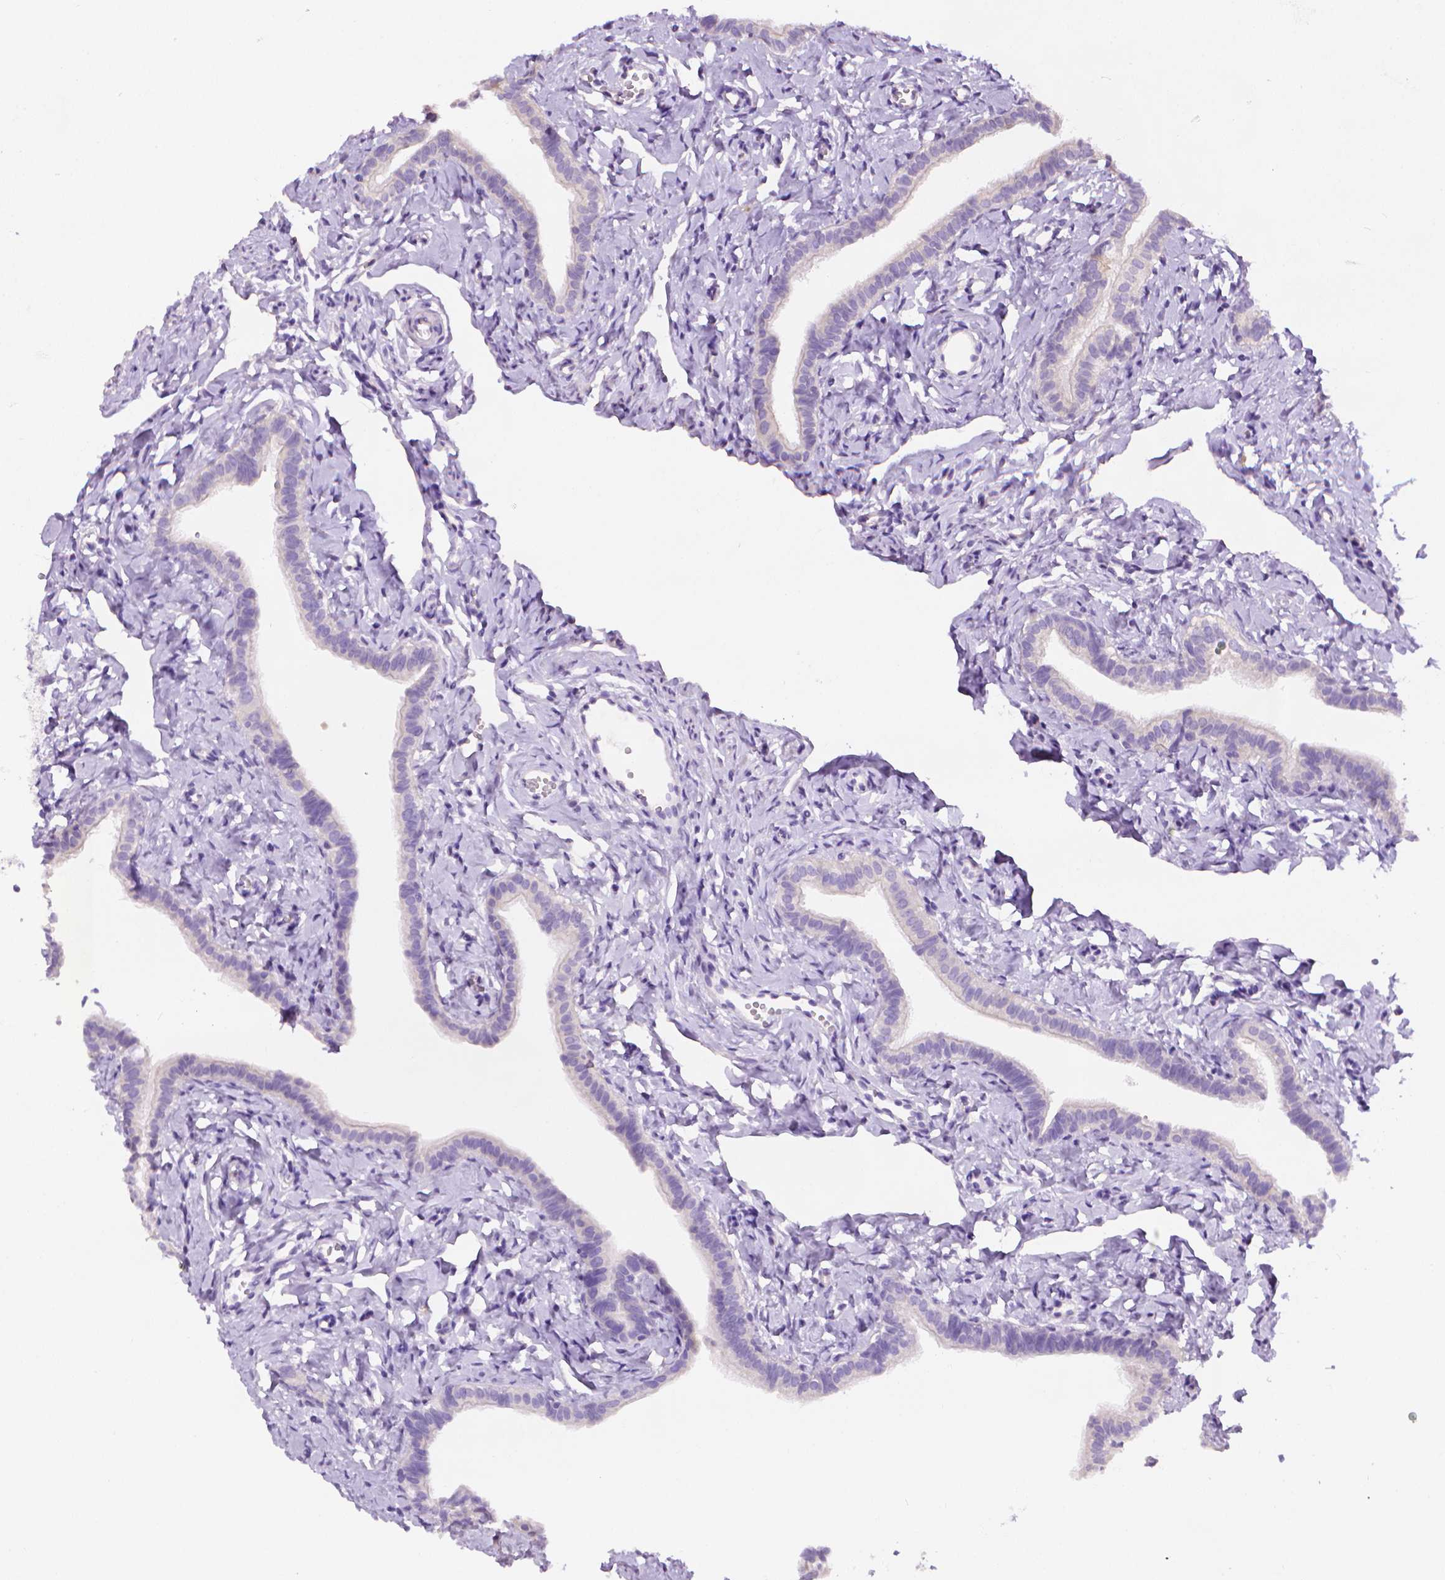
{"staining": {"intensity": "negative", "quantity": "none", "location": "none"}, "tissue": "fallopian tube", "cell_type": "Glandular cells", "image_type": "normal", "snomed": [{"axis": "morphology", "description": "Normal tissue, NOS"}, {"axis": "topography", "description": "Fallopian tube"}], "caption": "The IHC photomicrograph has no significant expression in glandular cells of fallopian tube. Nuclei are stained in blue.", "gene": "FASN", "patient": {"sex": "female", "age": 41}}